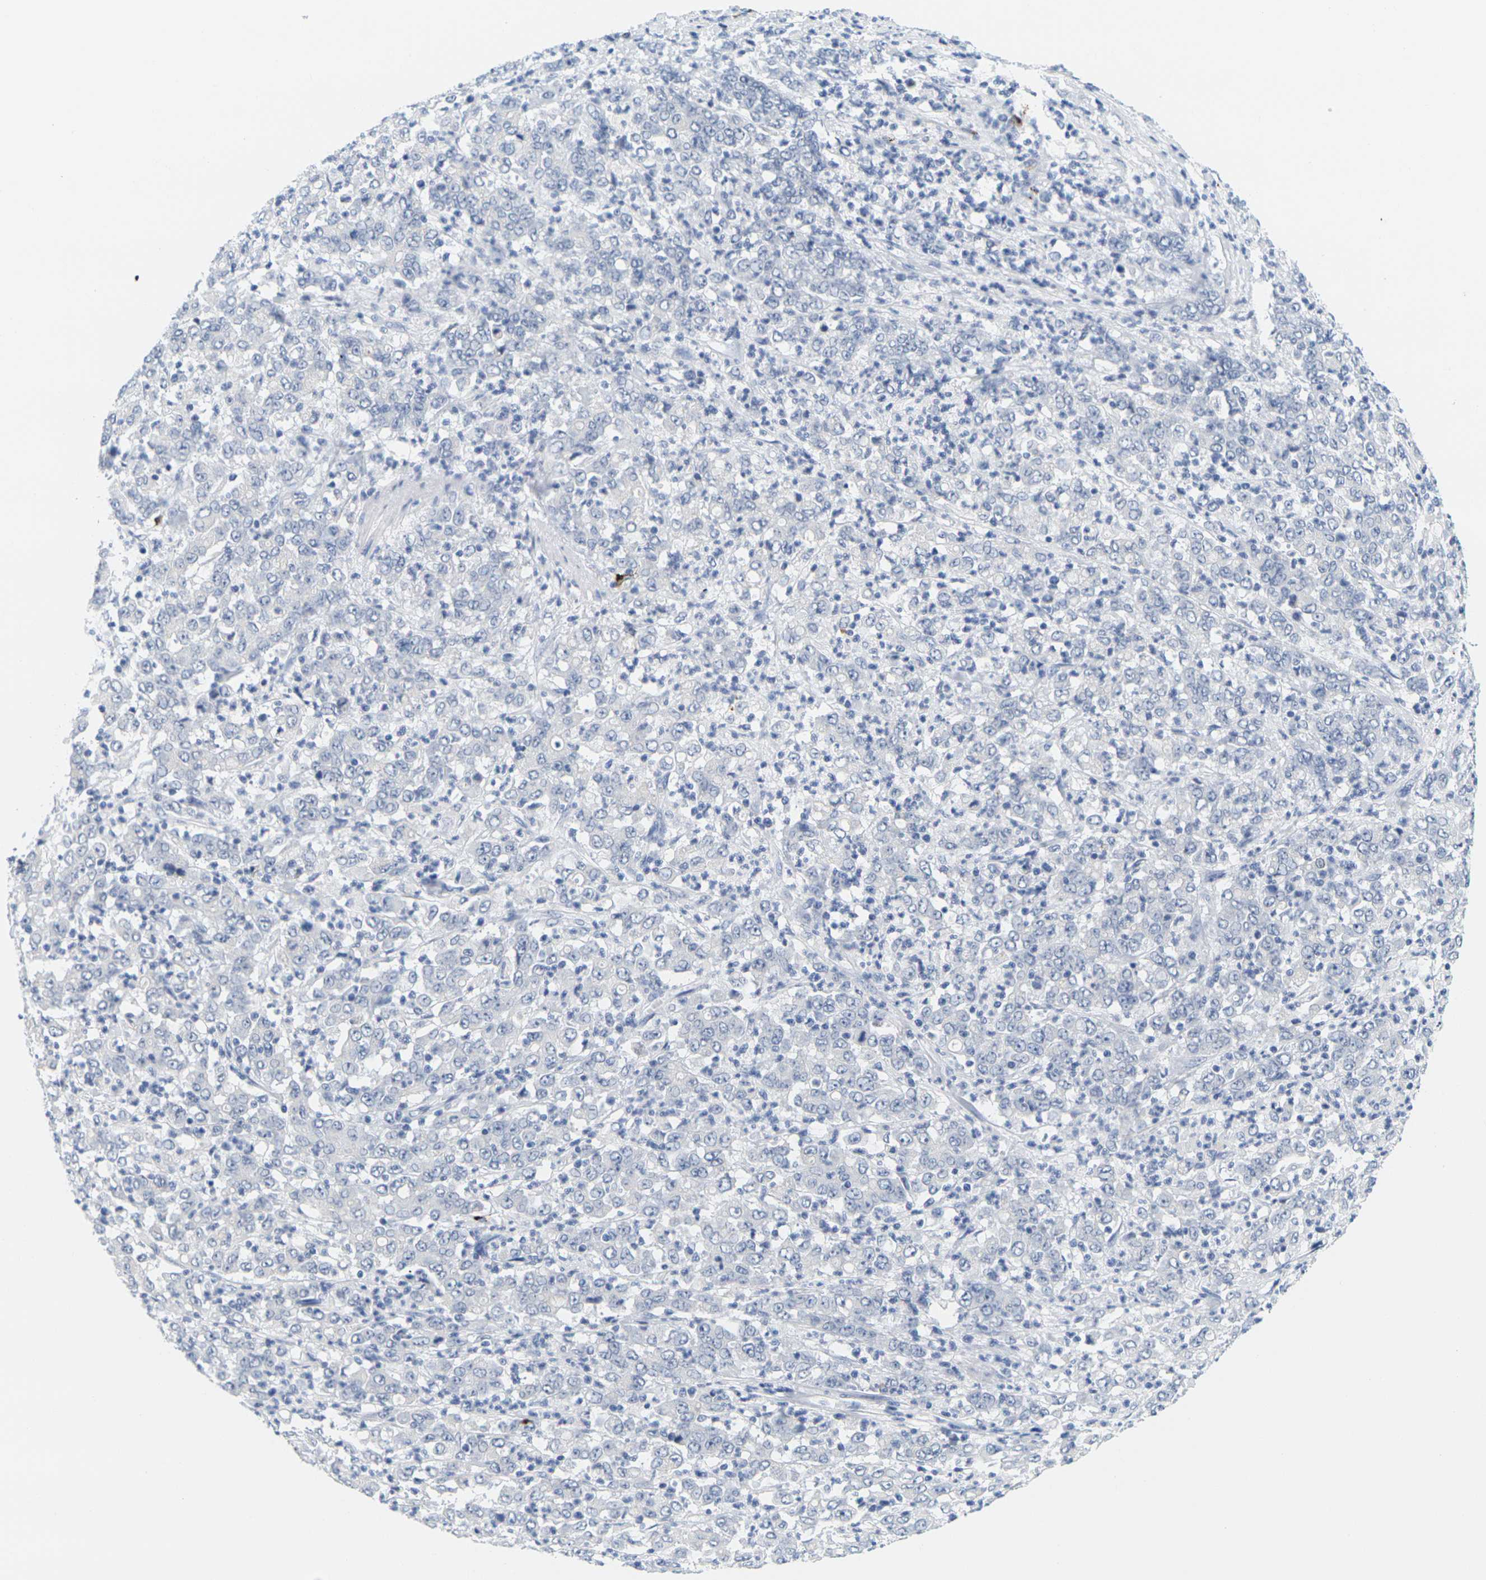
{"staining": {"intensity": "negative", "quantity": "none", "location": "none"}, "tissue": "stomach cancer", "cell_type": "Tumor cells", "image_type": "cancer", "snomed": [{"axis": "morphology", "description": "Adenocarcinoma, NOS"}, {"axis": "topography", "description": "Stomach, lower"}], "caption": "This micrograph is of stomach cancer (adenocarcinoma) stained with immunohistochemistry (IHC) to label a protein in brown with the nuclei are counter-stained blue. There is no expression in tumor cells.", "gene": "HLA-DOB", "patient": {"sex": "female", "age": 71}}